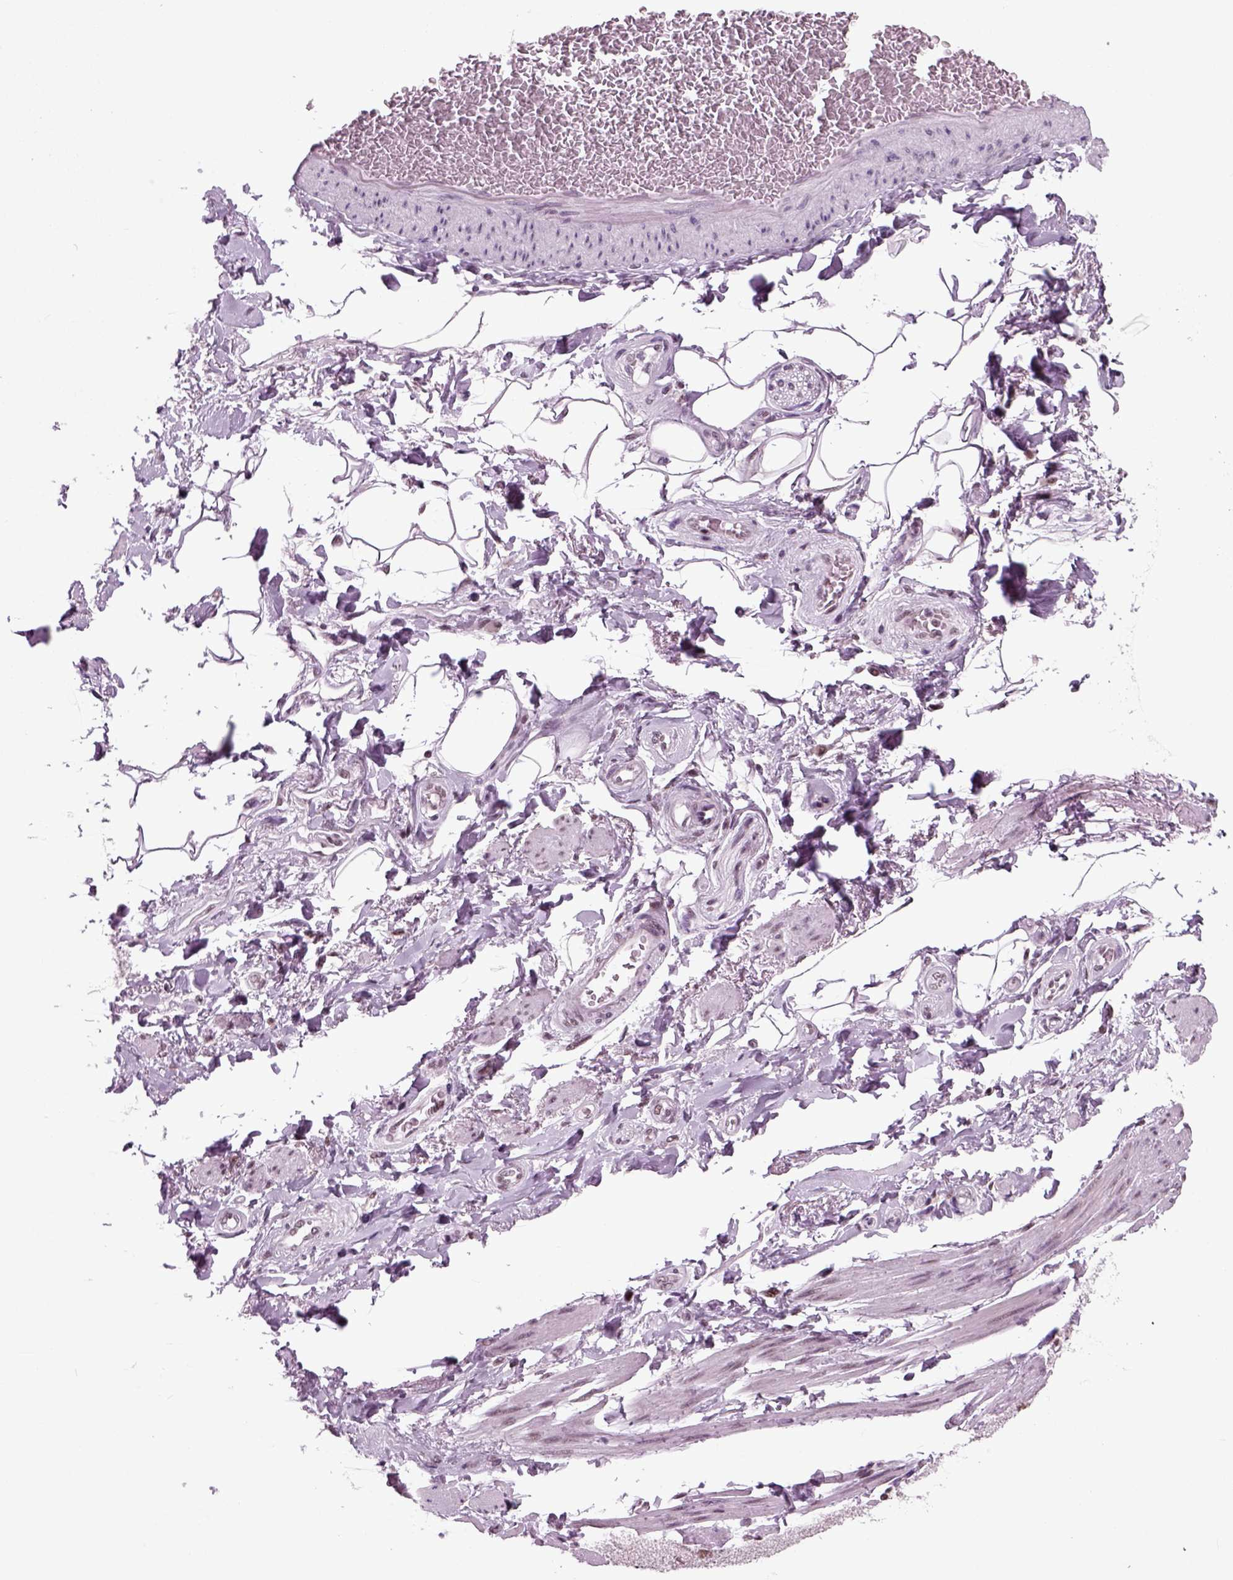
{"staining": {"intensity": "negative", "quantity": "none", "location": "none"}, "tissue": "adipose tissue", "cell_type": "Adipocytes", "image_type": "normal", "snomed": [{"axis": "morphology", "description": "Normal tissue, NOS"}, {"axis": "topography", "description": "Skeletal muscle"}, {"axis": "topography", "description": "Anal"}, {"axis": "topography", "description": "Peripheral nerve tissue"}], "caption": "The photomicrograph shows no significant positivity in adipocytes of adipose tissue.", "gene": "RCOR3", "patient": {"sex": "male", "age": 53}}